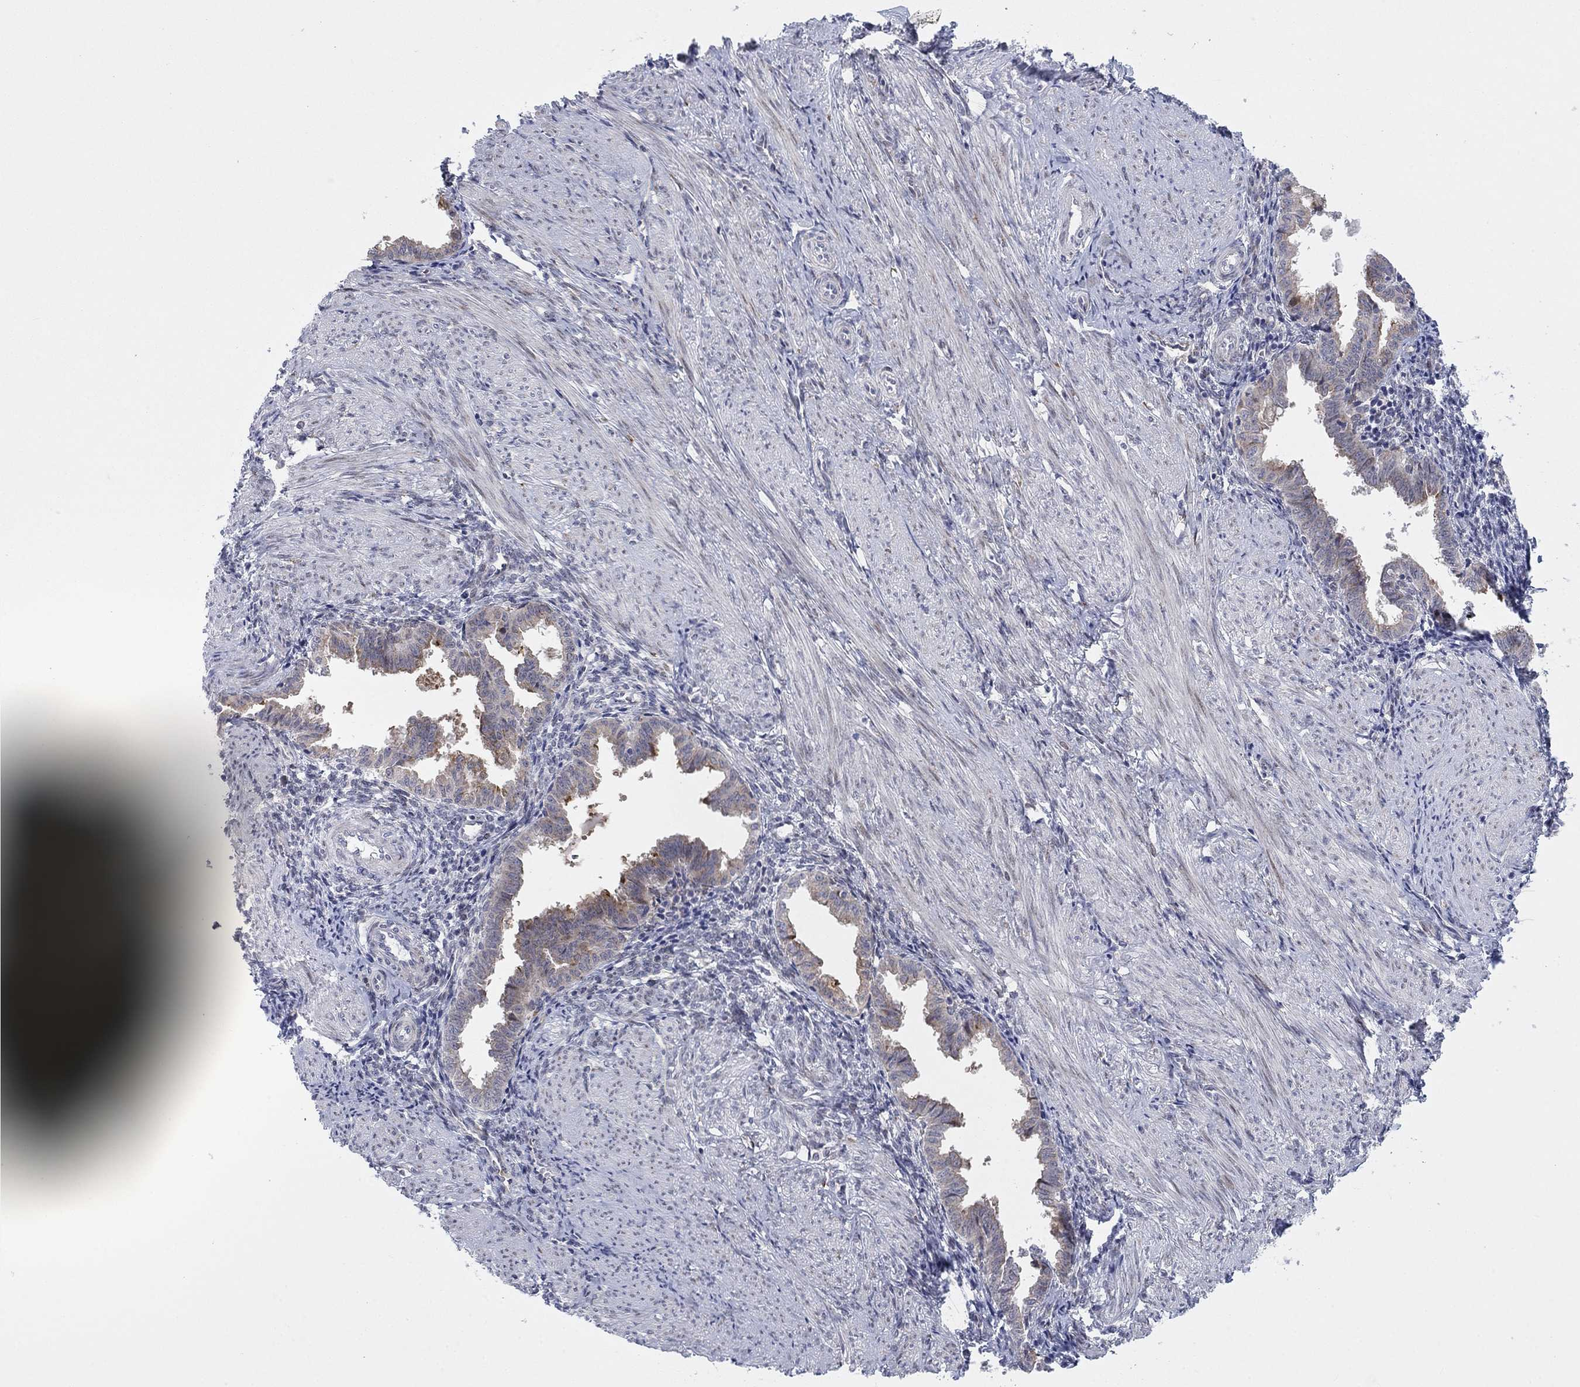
{"staining": {"intensity": "negative", "quantity": "none", "location": "none"}, "tissue": "endometrium", "cell_type": "Cells in endometrial stroma", "image_type": "normal", "snomed": [{"axis": "morphology", "description": "Normal tissue, NOS"}, {"axis": "topography", "description": "Endometrium"}], "caption": "This is an immunohistochemistry (IHC) photomicrograph of benign human endometrium. There is no positivity in cells in endometrial stroma.", "gene": "TTC21B", "patient": {"sex": "female", "age": 37}}